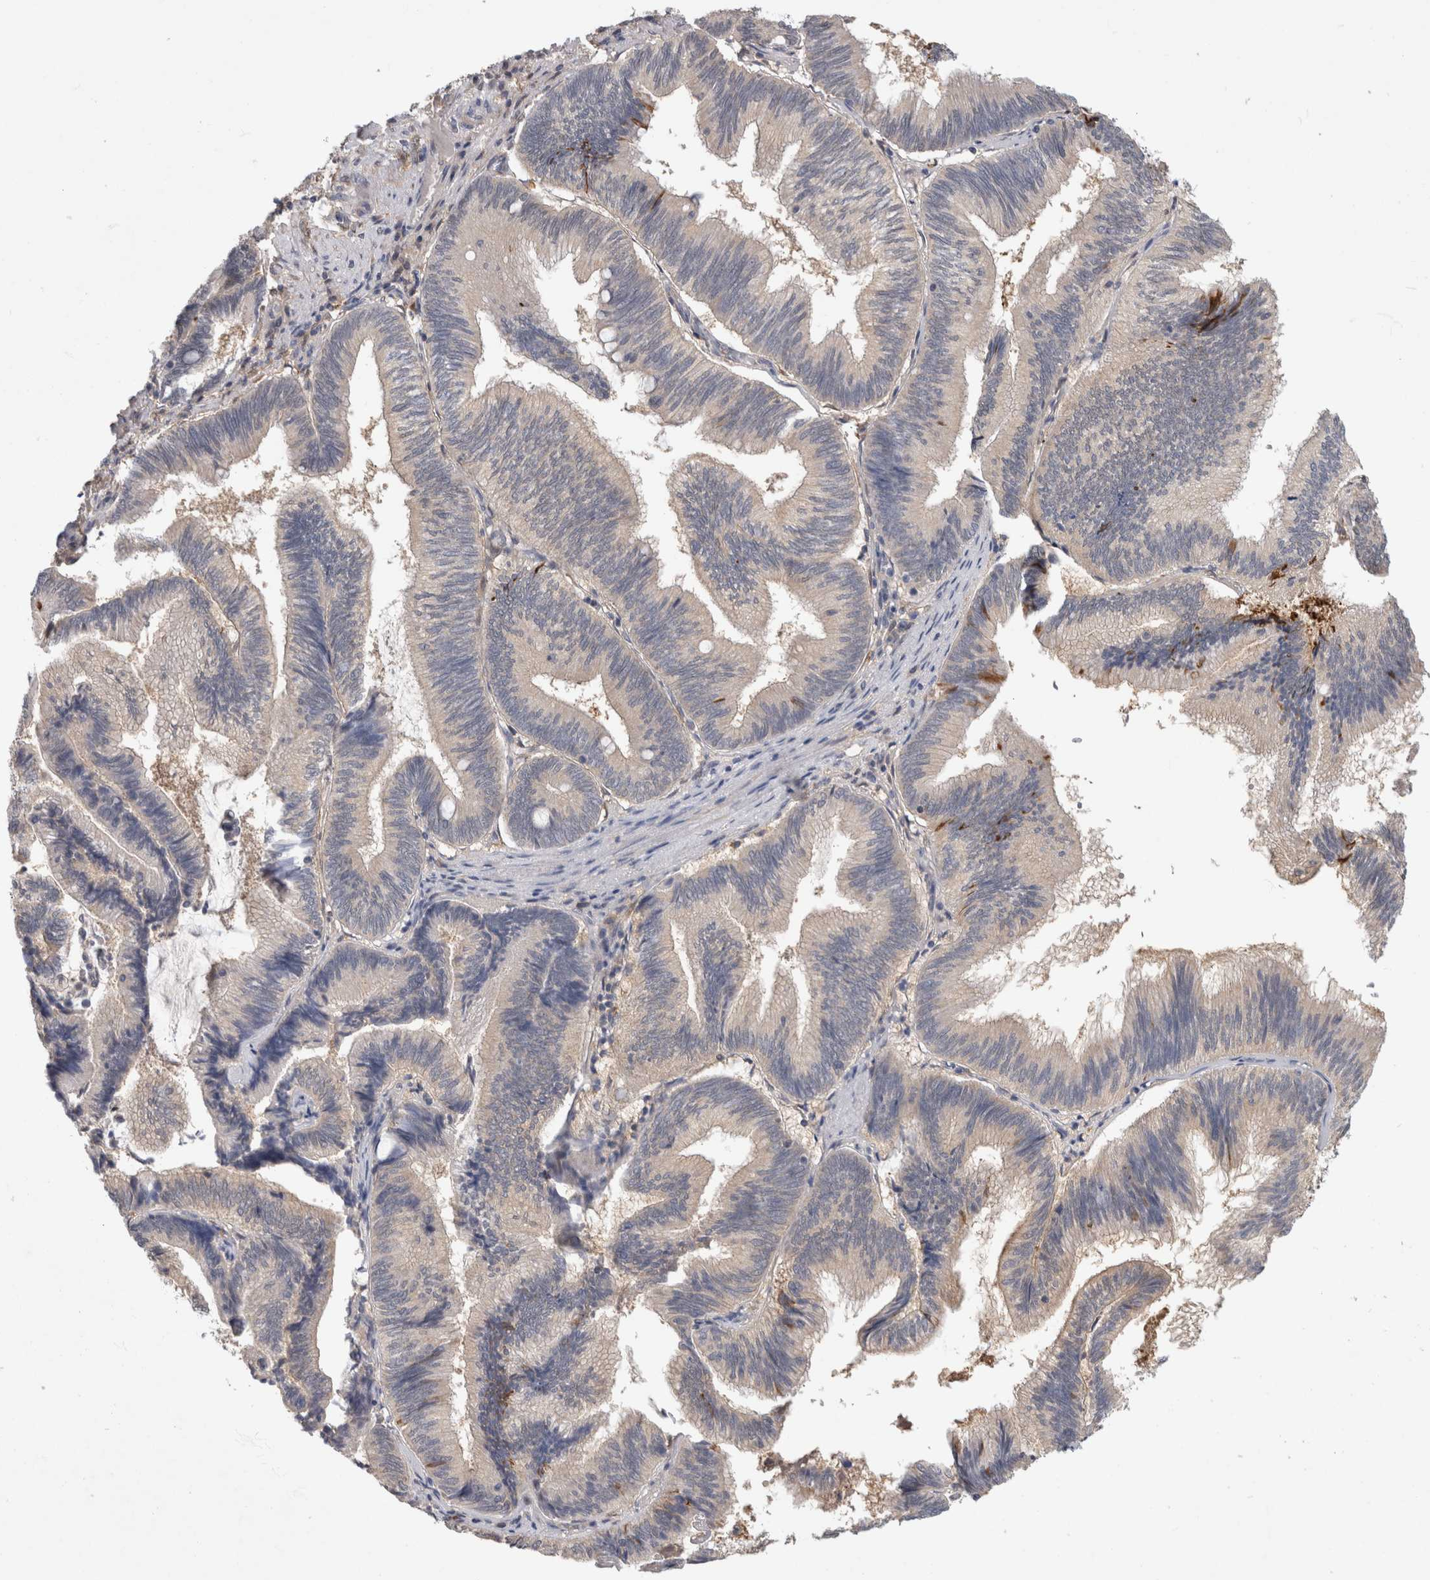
{"staining": {"intensity": "weak", "quantity": "<25%", "location": "nuclear"}, "tissue": "pancreatic cancer", "cell_type": "Tumor cells", "image_type": "cancer", "snomed": [{"axis": "morphology", "description": "Adenocarcinoma, NOS"}, {"axis": "topography", "description": "Pancreas"}], "caption": "This is a micrograph of immunohistochemistry (IHC) staining of pancreatic cancer, which shows no positivity in tumor cells.", "gene": "PGM1", "patient": {"sex": "male", "age": 82}}